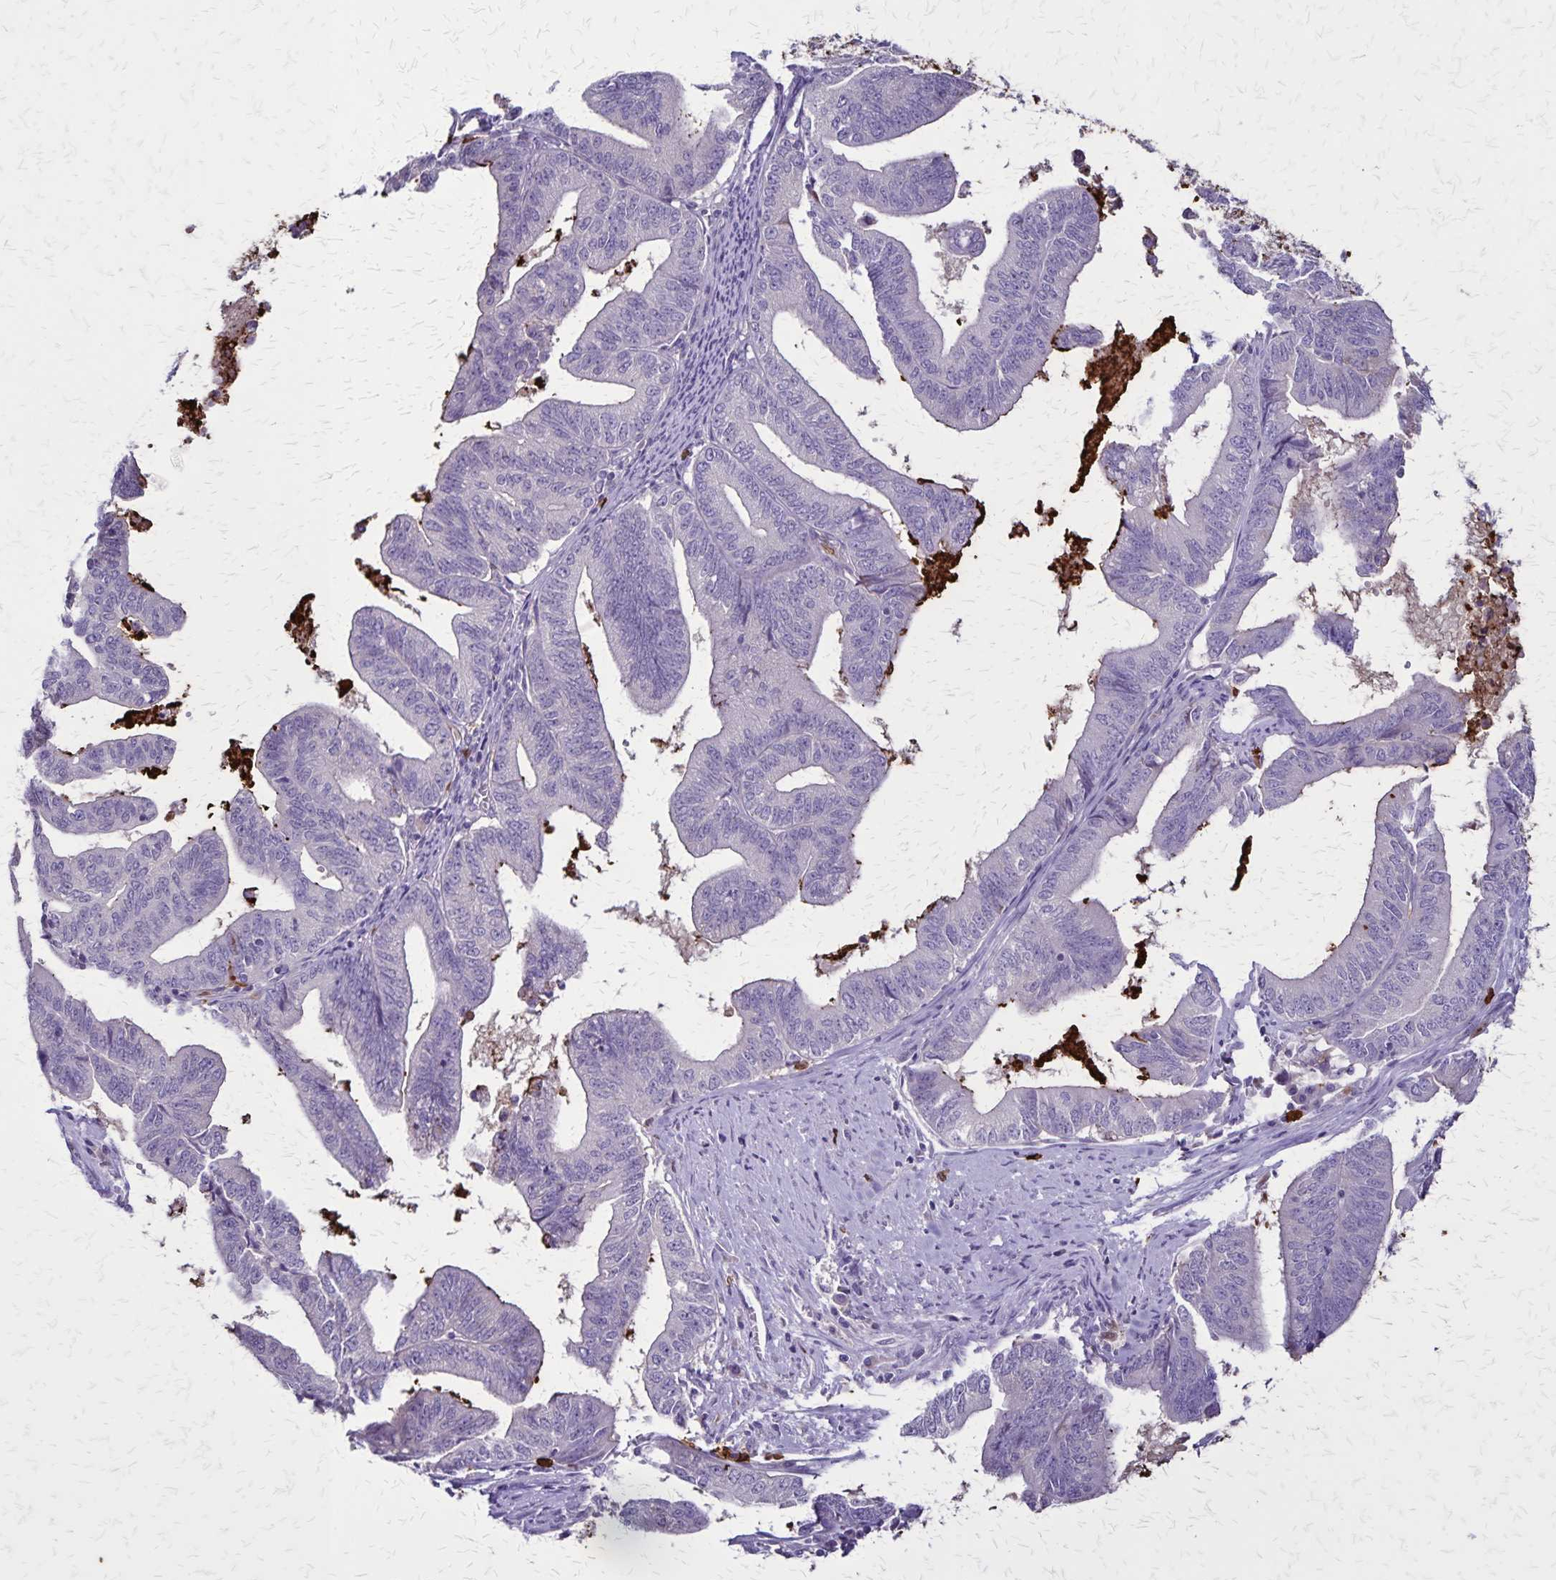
{"staining": {"intensity": "negative", "quantity": "none", "location": "none"}, "tissue": "endometrial cancer", "cell_type": "Tumor cells", "image_type": "cancer", "snomed": [{"axis": "morphology", "description": "Adenocarcinoma, NOS"}, {"axis": "topography", "description": "Endometrium"}], "caption": "Human adenocarcinoma (endometrial) stained for a protein using IHC demonstrates no staining in tumor cells.", "gene": "ULBP3", "patient": {"sex": "female", "age": 65}}